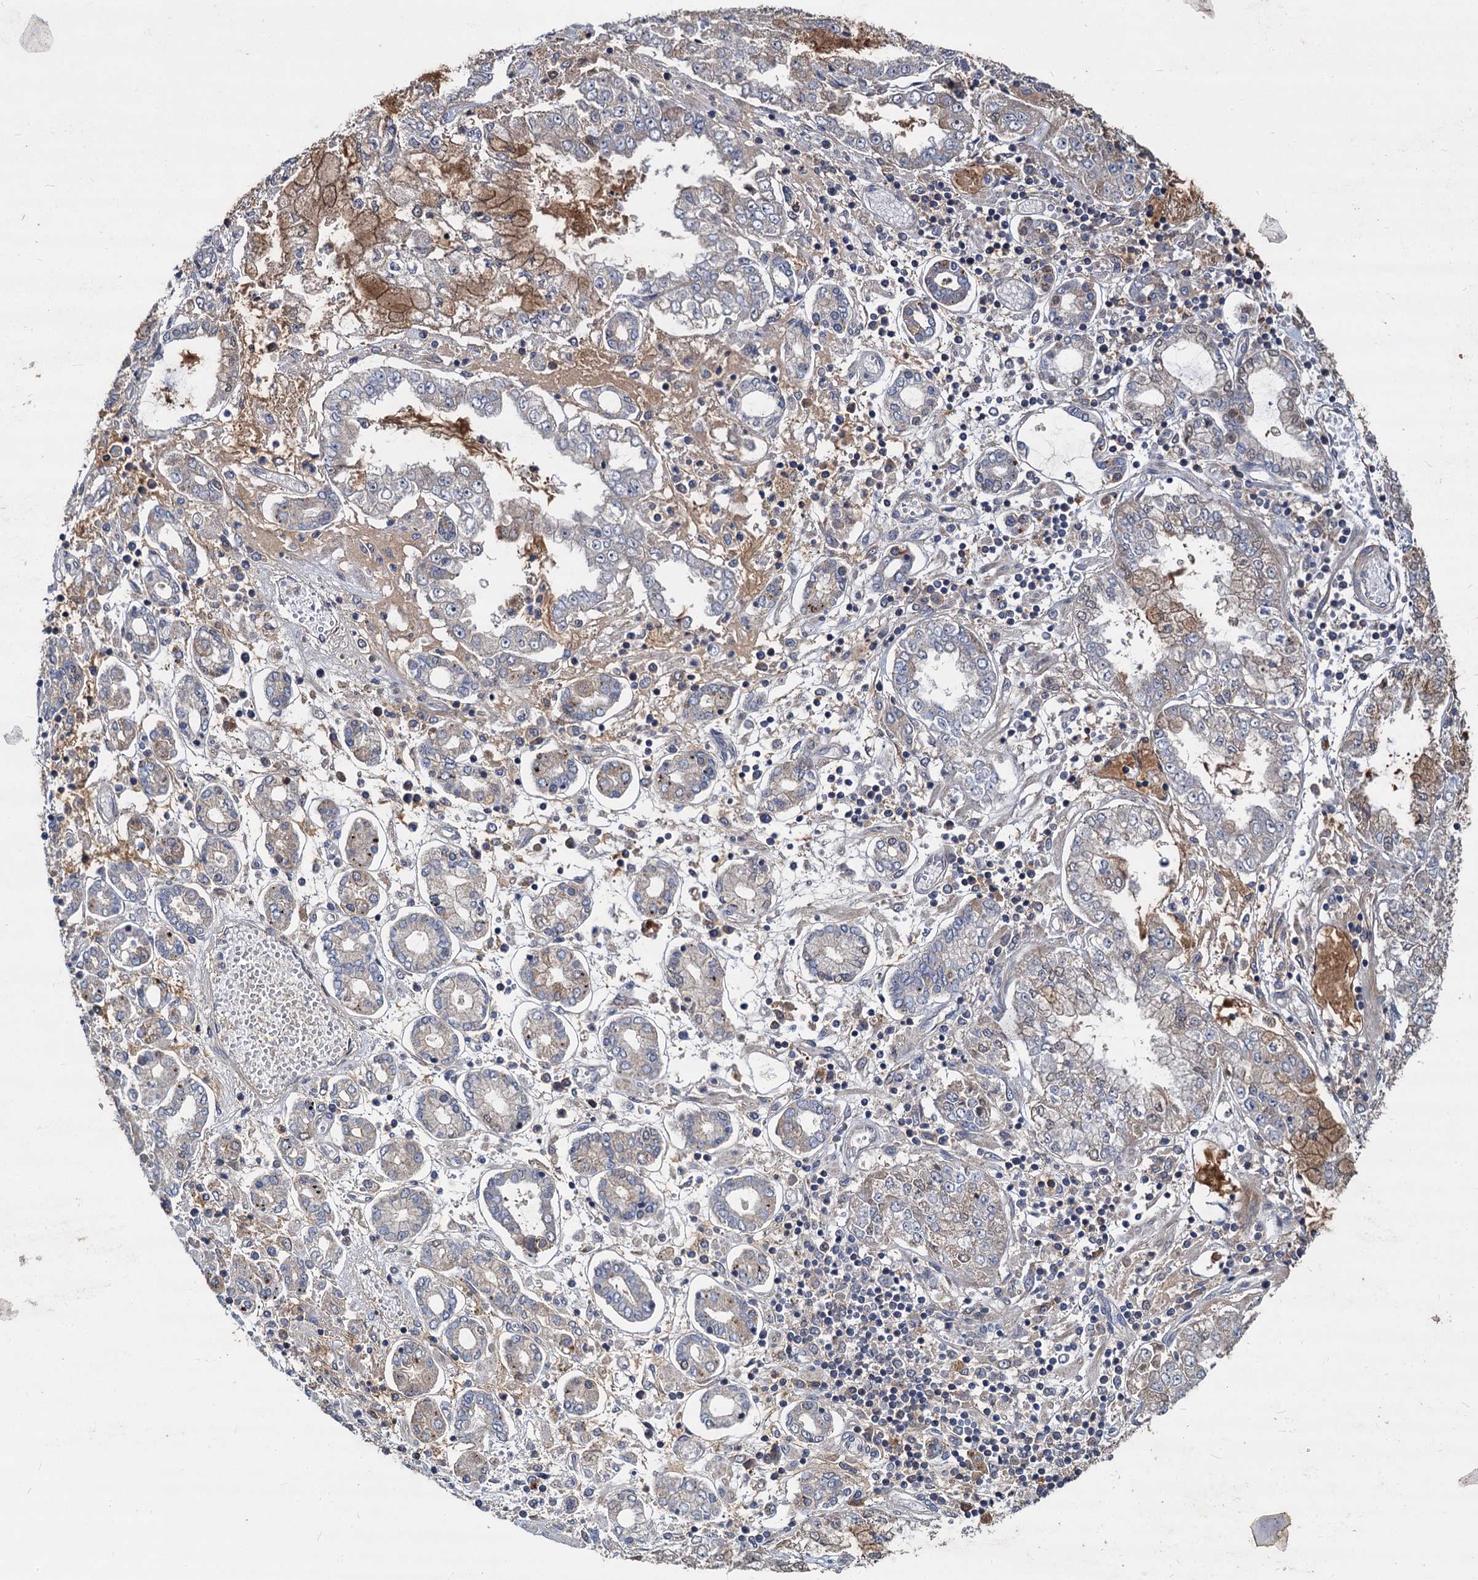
{"staining": {"intensity": "moderate", "quantity": "<25%", "location": "cytoplasmic/membranous"}, "tissue": "stomach cancer", "cell_type": "Tumor cells", "image_type": "cancer", "snomed": [{"axis": "morphology", "description": "Adenocarcinoma, NOS"}, {"axis": "topography", "description": "Stomach"}], "caption": "Tumor cells reveal low levels of moderate cytoplasmic/membranous expression in approximately <25% of cells in stomach cancer (adenocarcinoma). The staining is performed using DAB brown chromogen to label protein expression. The nuclei are counter-stained blue using hematoxylin.", "gene": "CCDC184", "patient": {"sex": "male", "age": 76}}